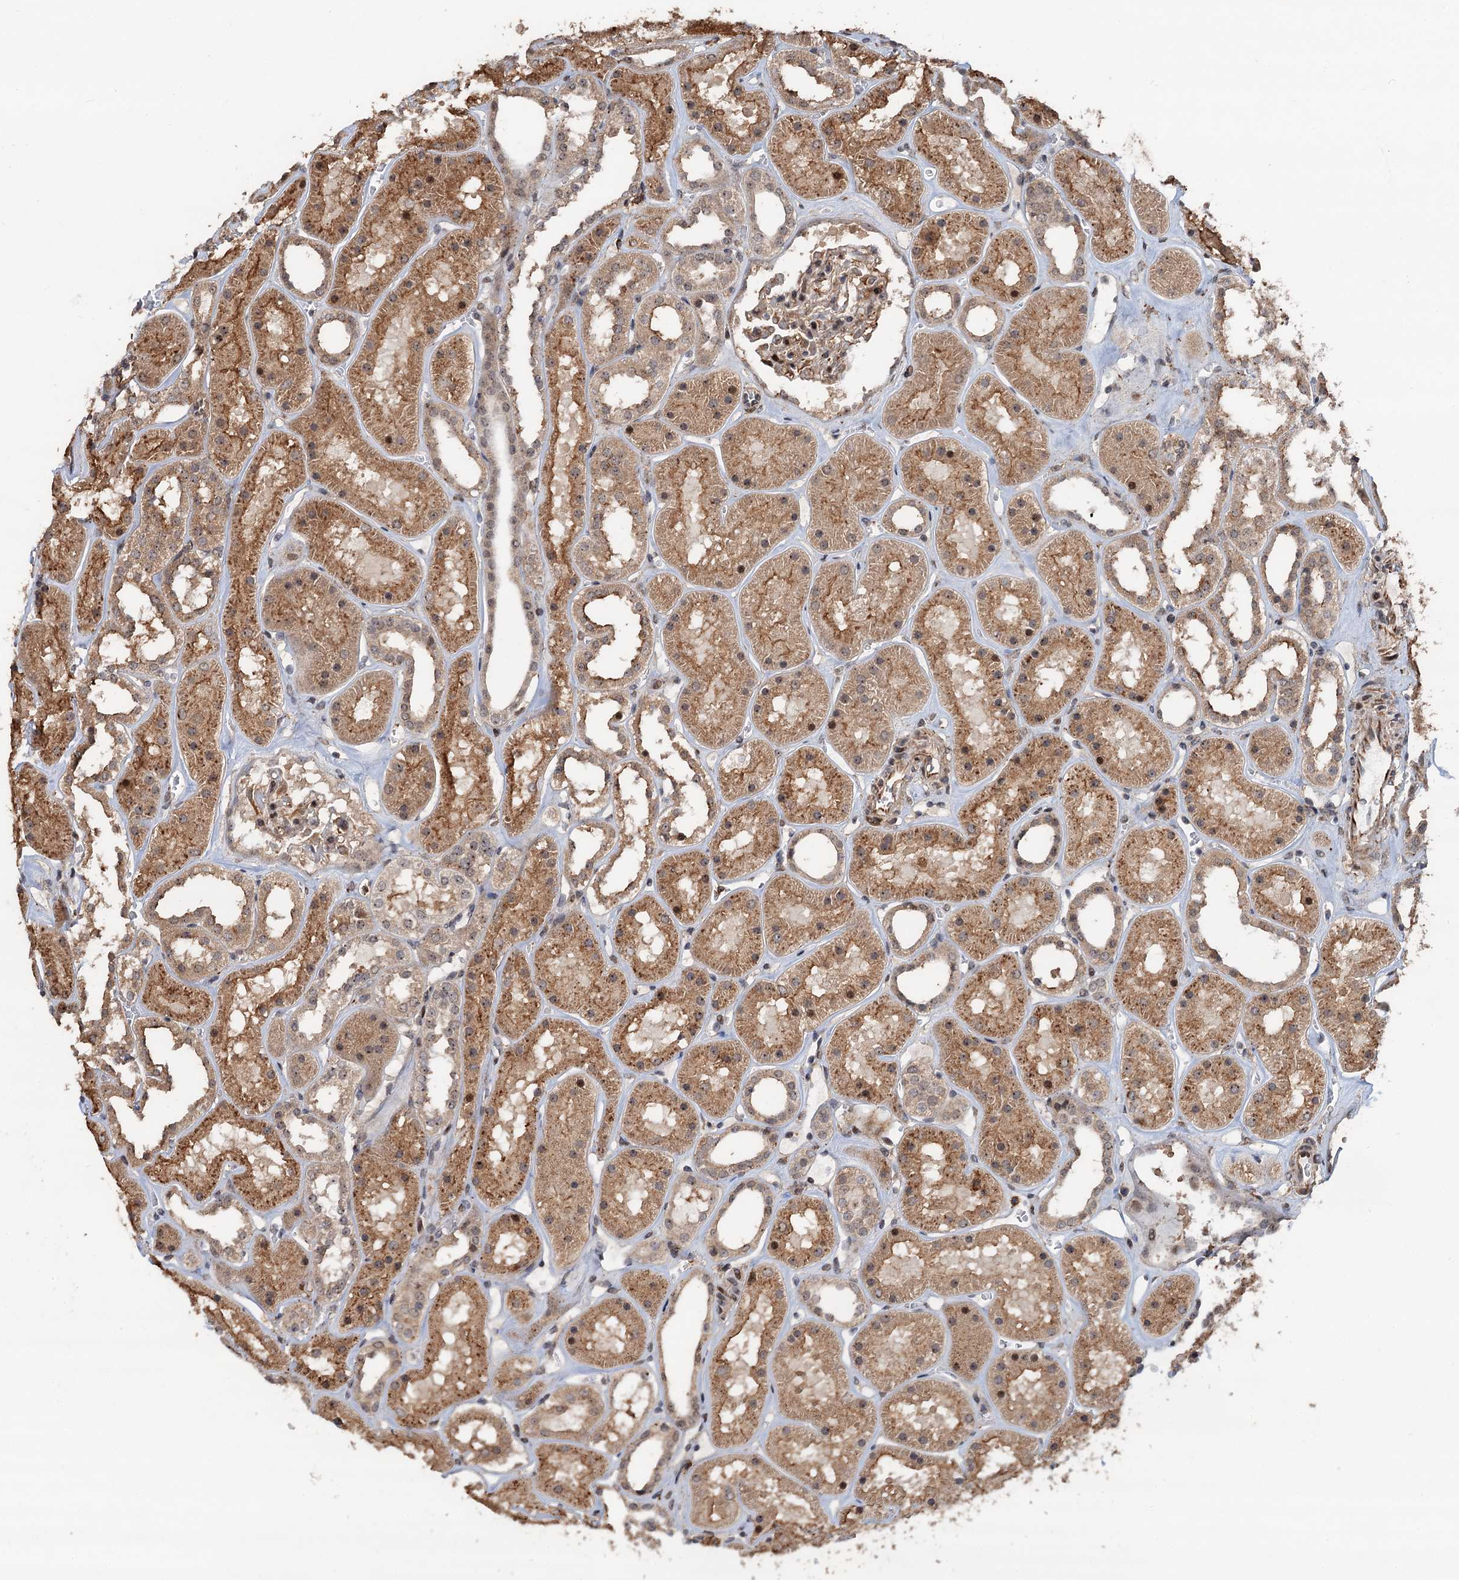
{"staining": {"intensity": "weak", "quantity": "<25%", "location": "cytoplasmic/membranous,nuclear"}, "tissue": "kidney", "cell_type": "Cells in glomeruli", "image_type": "normal", "snomed": [{"axis": "morphology", "description": "Normal tissue, NOS"}, {"axis": "topography", "description": "Kidney"}], "caption": "DAB immunohistochemical staining of normal kidney shows no significant staining in cells in glomeruli. (DAB immunohistochemistry, high magnification).", "gene": "TMA16", "patient": {"sex": "female", "age": 41}}